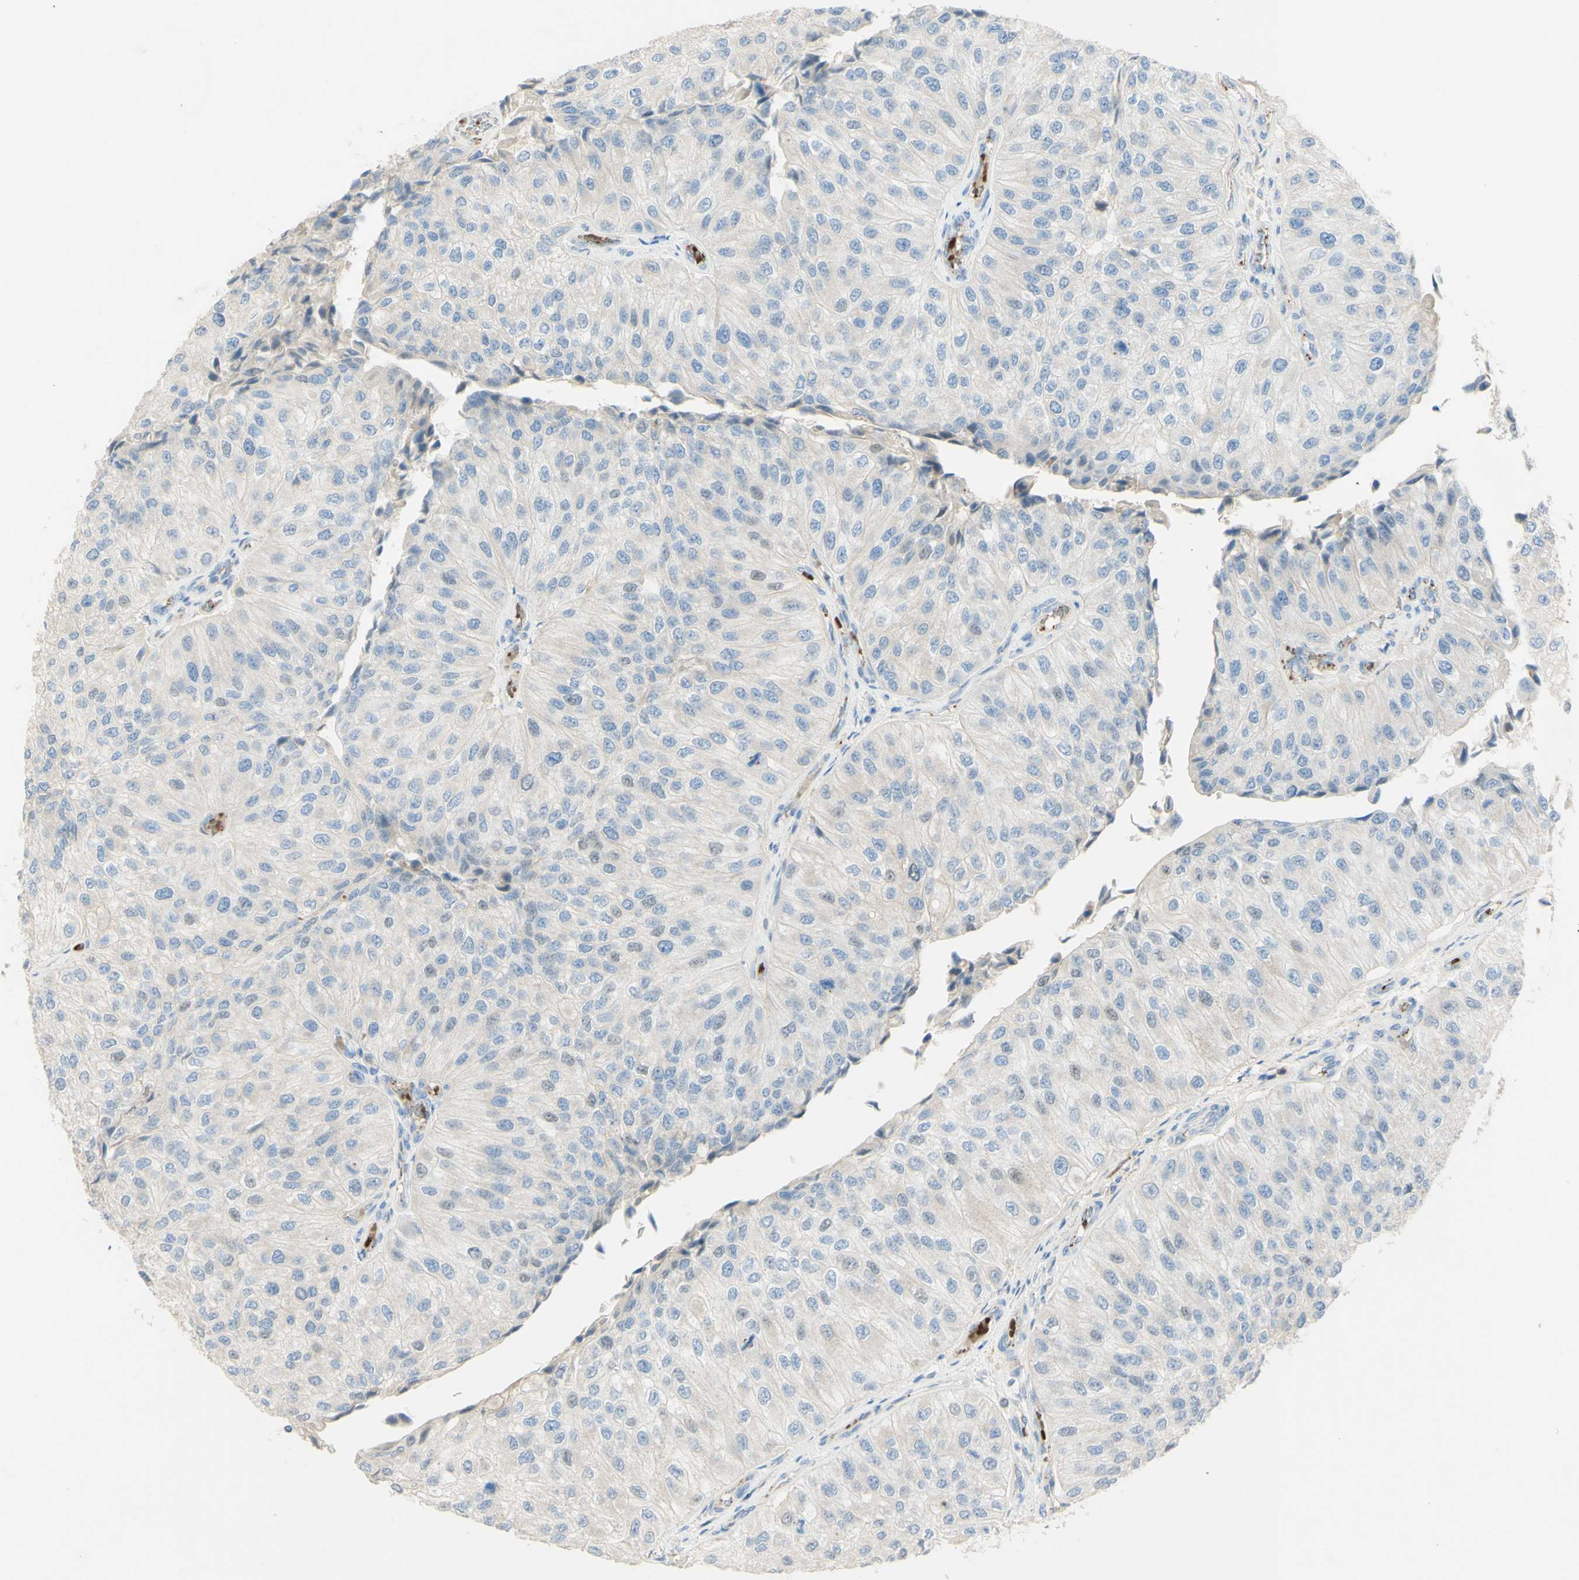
{"staining": {"intensity": "negative", "quantity": "none", "location": "none"}, "tissue": "urothelial cancer", "cell_type": "Tumor cells", "image_type": "cancer", "snomed": [{"axis": "morphology", "description": "Urothelial carcinoma, High grade"}, {"axis": "topography", "description": "Kidney"}, {"axis": "topography", "description": "Urinary bladder"}], "caption": "High power microscopy micrograph of an IHC histopathology image of urothelial carcinoma (high-grade), revealing no significant positivity in tumor cells.", "gene": "GAN", "patient": {"sex": "male", "age": 77}}